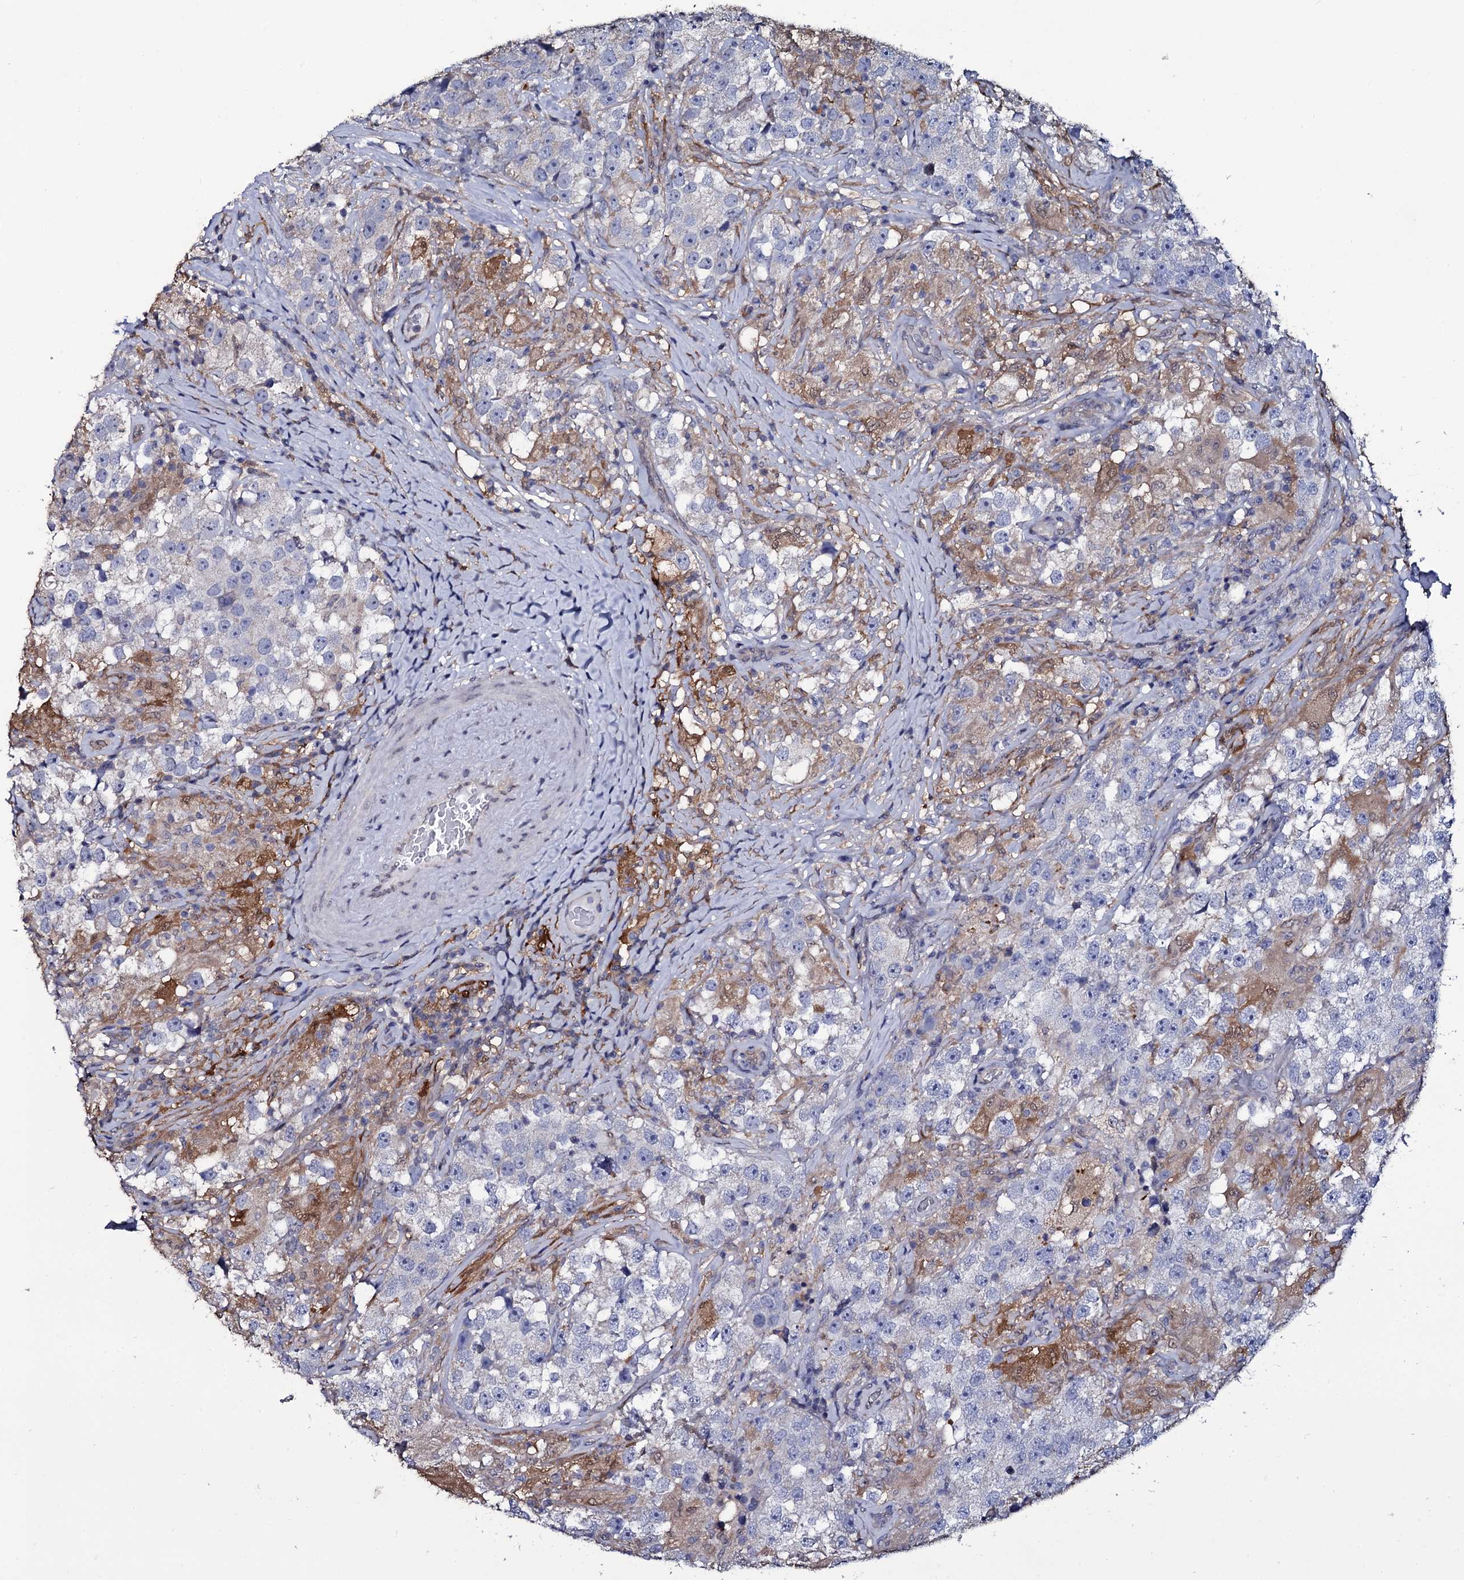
{"staining": {"intensity": "negative", "quantity": "none", "location": "none"}, "tissue": "testis cancer", "cell_type": "Tumor cells", "image_type": "cancer", "snomed": [{"axis": "morphology", "description": "Seminoma, NOS"}, {"axis": "topography", "description": "Testis"}], "caption": "Immunohistochemical staining of human testis seminoma reveals no significant expression in tumor cells.", "gene": "CRYL1", "patient": {"sex": "male", "age": 46}}